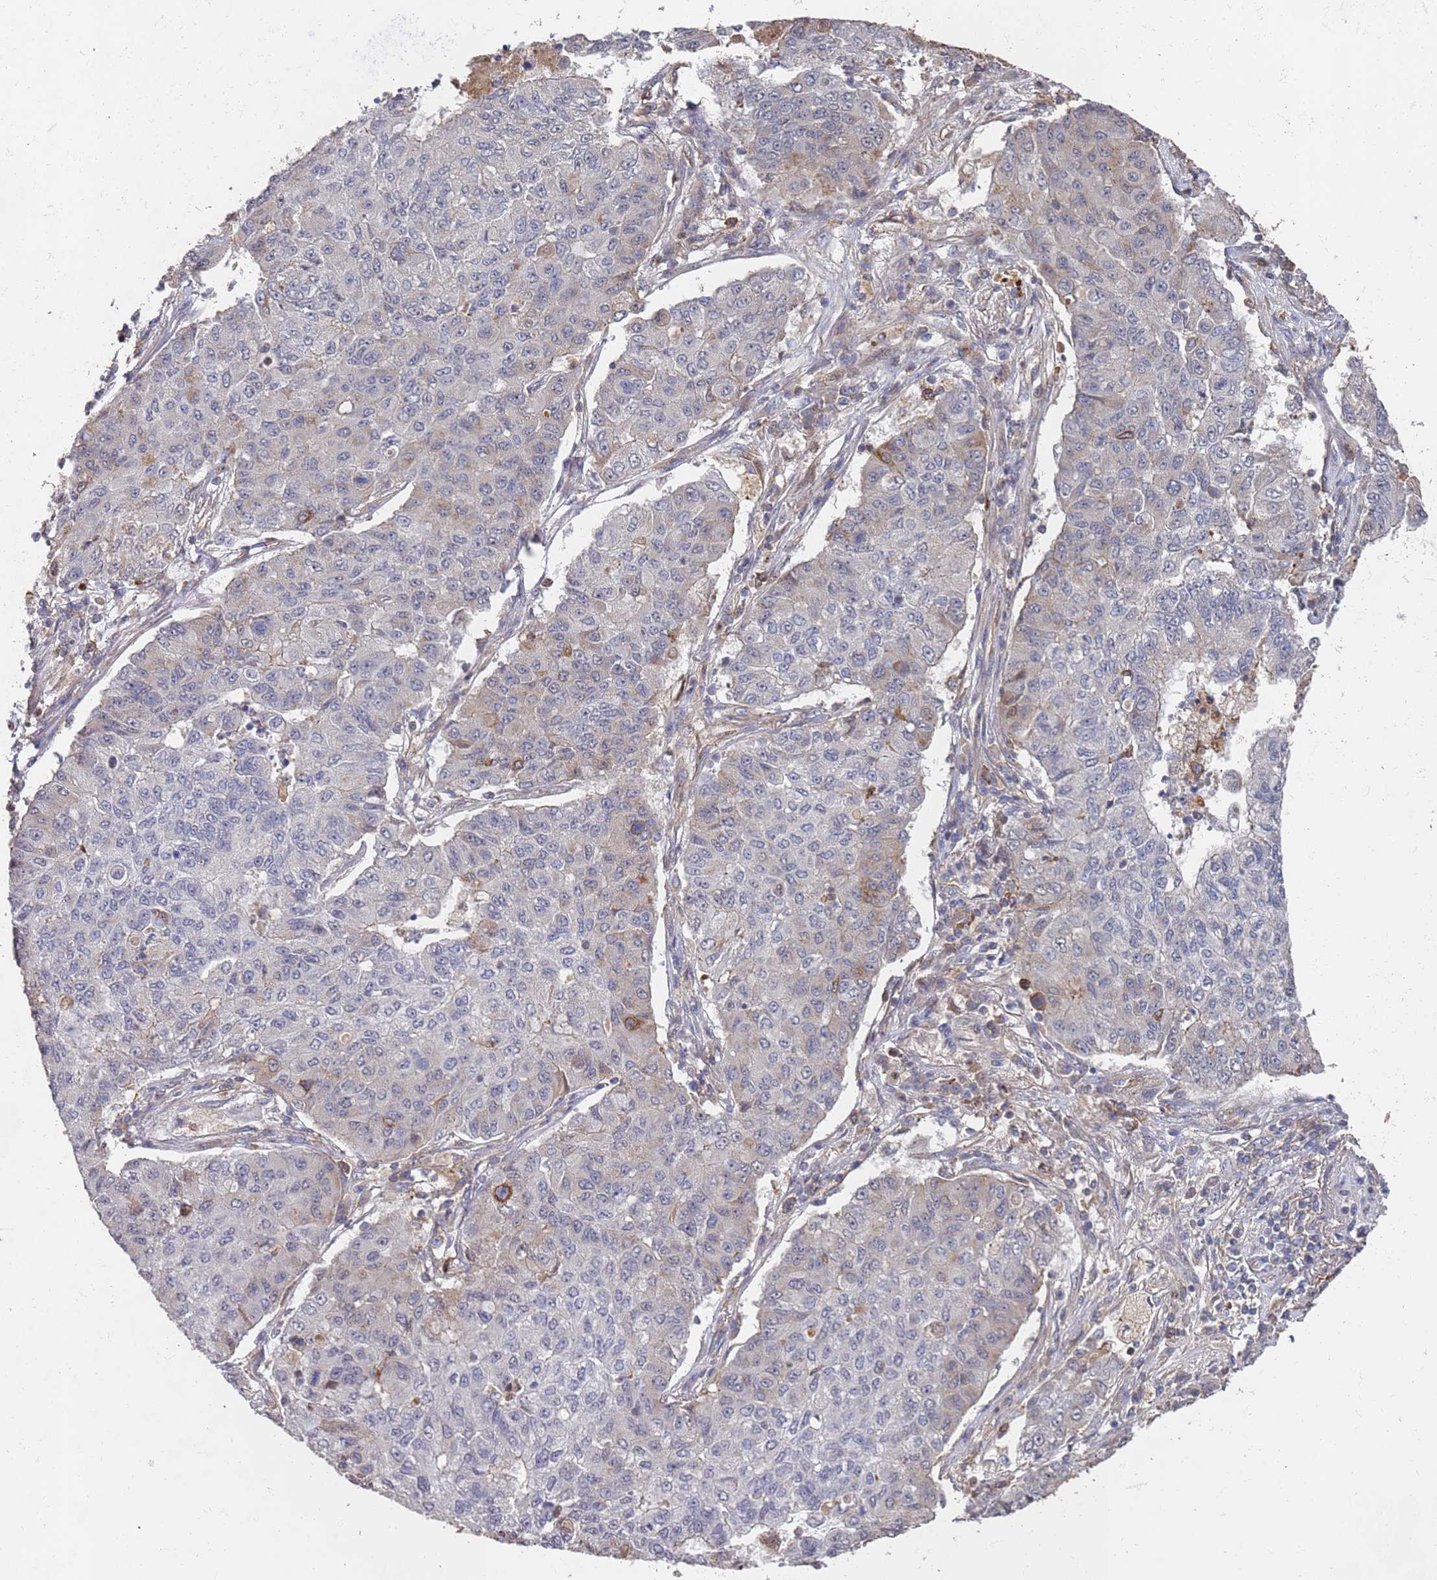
{"staining": {"intensity": "moderate", "quantity": "<25%", "location": "cytoplasmic/membranous"}, "tissue": "lung cancer", "cell_type": "Tumor cells", "image_type": "cancer", "snomed": [{"axis": "morphology", "description": "Squamous cell carcinoma, NOS"}, {"axis": "topography", "description": "Lung"}], "caption": "Immunohistochemistry of human squamous cell carcinoma (lung) shows low levels of moderate cytoplasmic/membranous positivity in about <25% of tumor cells. The protein is shown in brown color, while the nuclei are stained blue.", "gene": "ABCB6", "patient": {"sex": "male", "age": 74}}